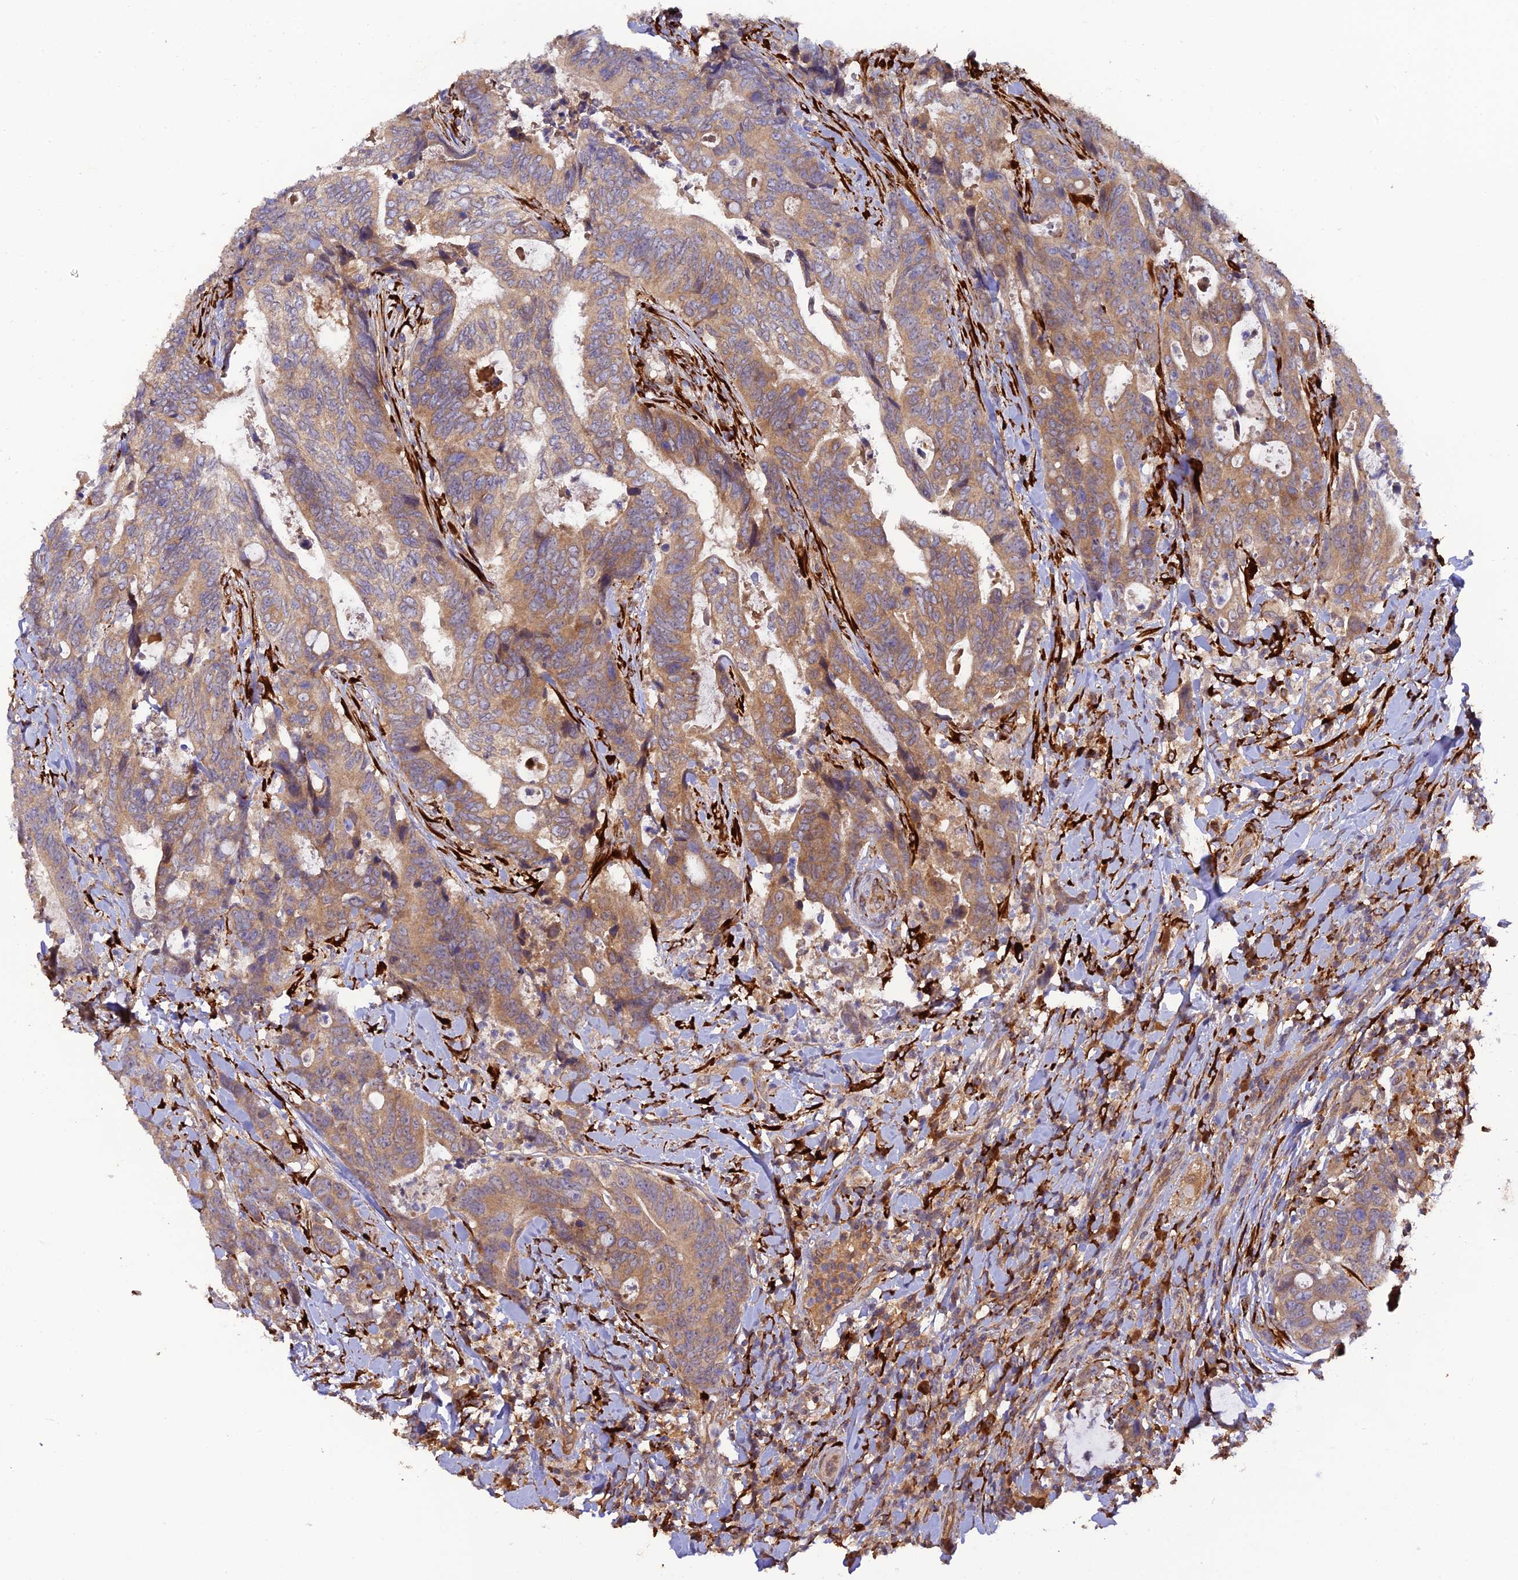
{"staining": {"intensity": "moderate", "quantity": ">75%", "location": "cytoplasmic/membranous"}, "tissue": "colorectal cancer", "cell_type": "Tumor cells", "image_type": "cancer", "snomed": [{"axis": "morphology", "description": "Adenocarcinoma, NOS"}, {"axis": "topography", "description": "Colon"}], "caption": "Colorectal cancer stained with DAB (3,3'-diaminobenzidine) immunohistochemistry (IHC) reveals medium levels of moderate cytoplasmic/membranous staining in about >75% of tumor cells.", "gene": "P3H3", "patient": {"sex": "female", "age": 82}}